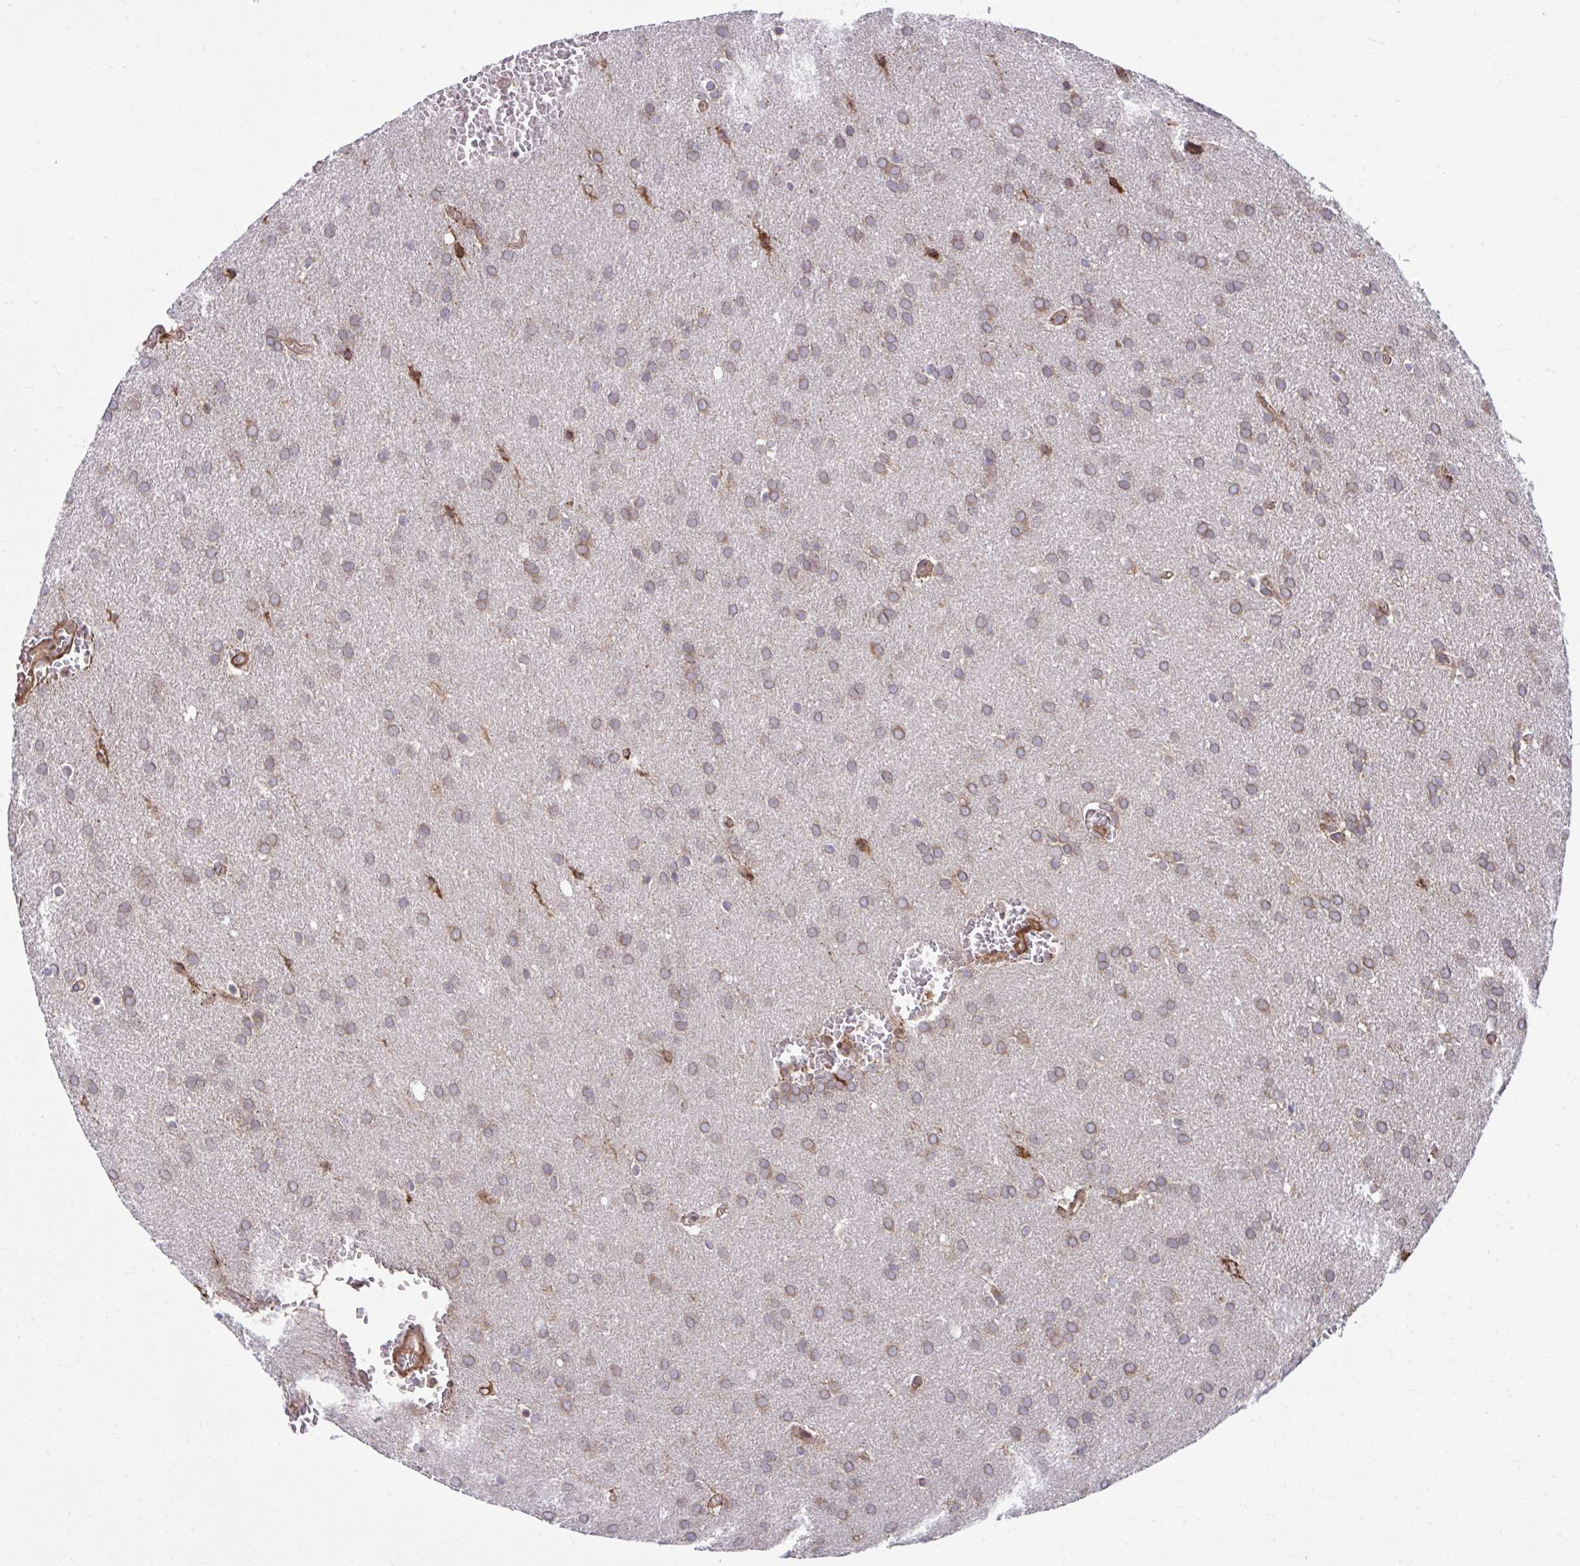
{"staining": {"intensity": "weak", "quantity": "<25%", "location": "cytoplasmic/membranous"}, "tissue": "glioma", "cell_type": "Tumor cells", "image_type": "cancer", "snomed": [{"axis": "morphology", "description": "Glioma, malignant, Low grade"}, {"axis": "topography", "description": "Brain"}], "caption": "An immunohistochemistry (IHC) photomicrograph of glioma is shown. There is no staining in tumor cells of glioma.", "gene": "STIM2", "patient": {"sex": "female", "age": 33}}